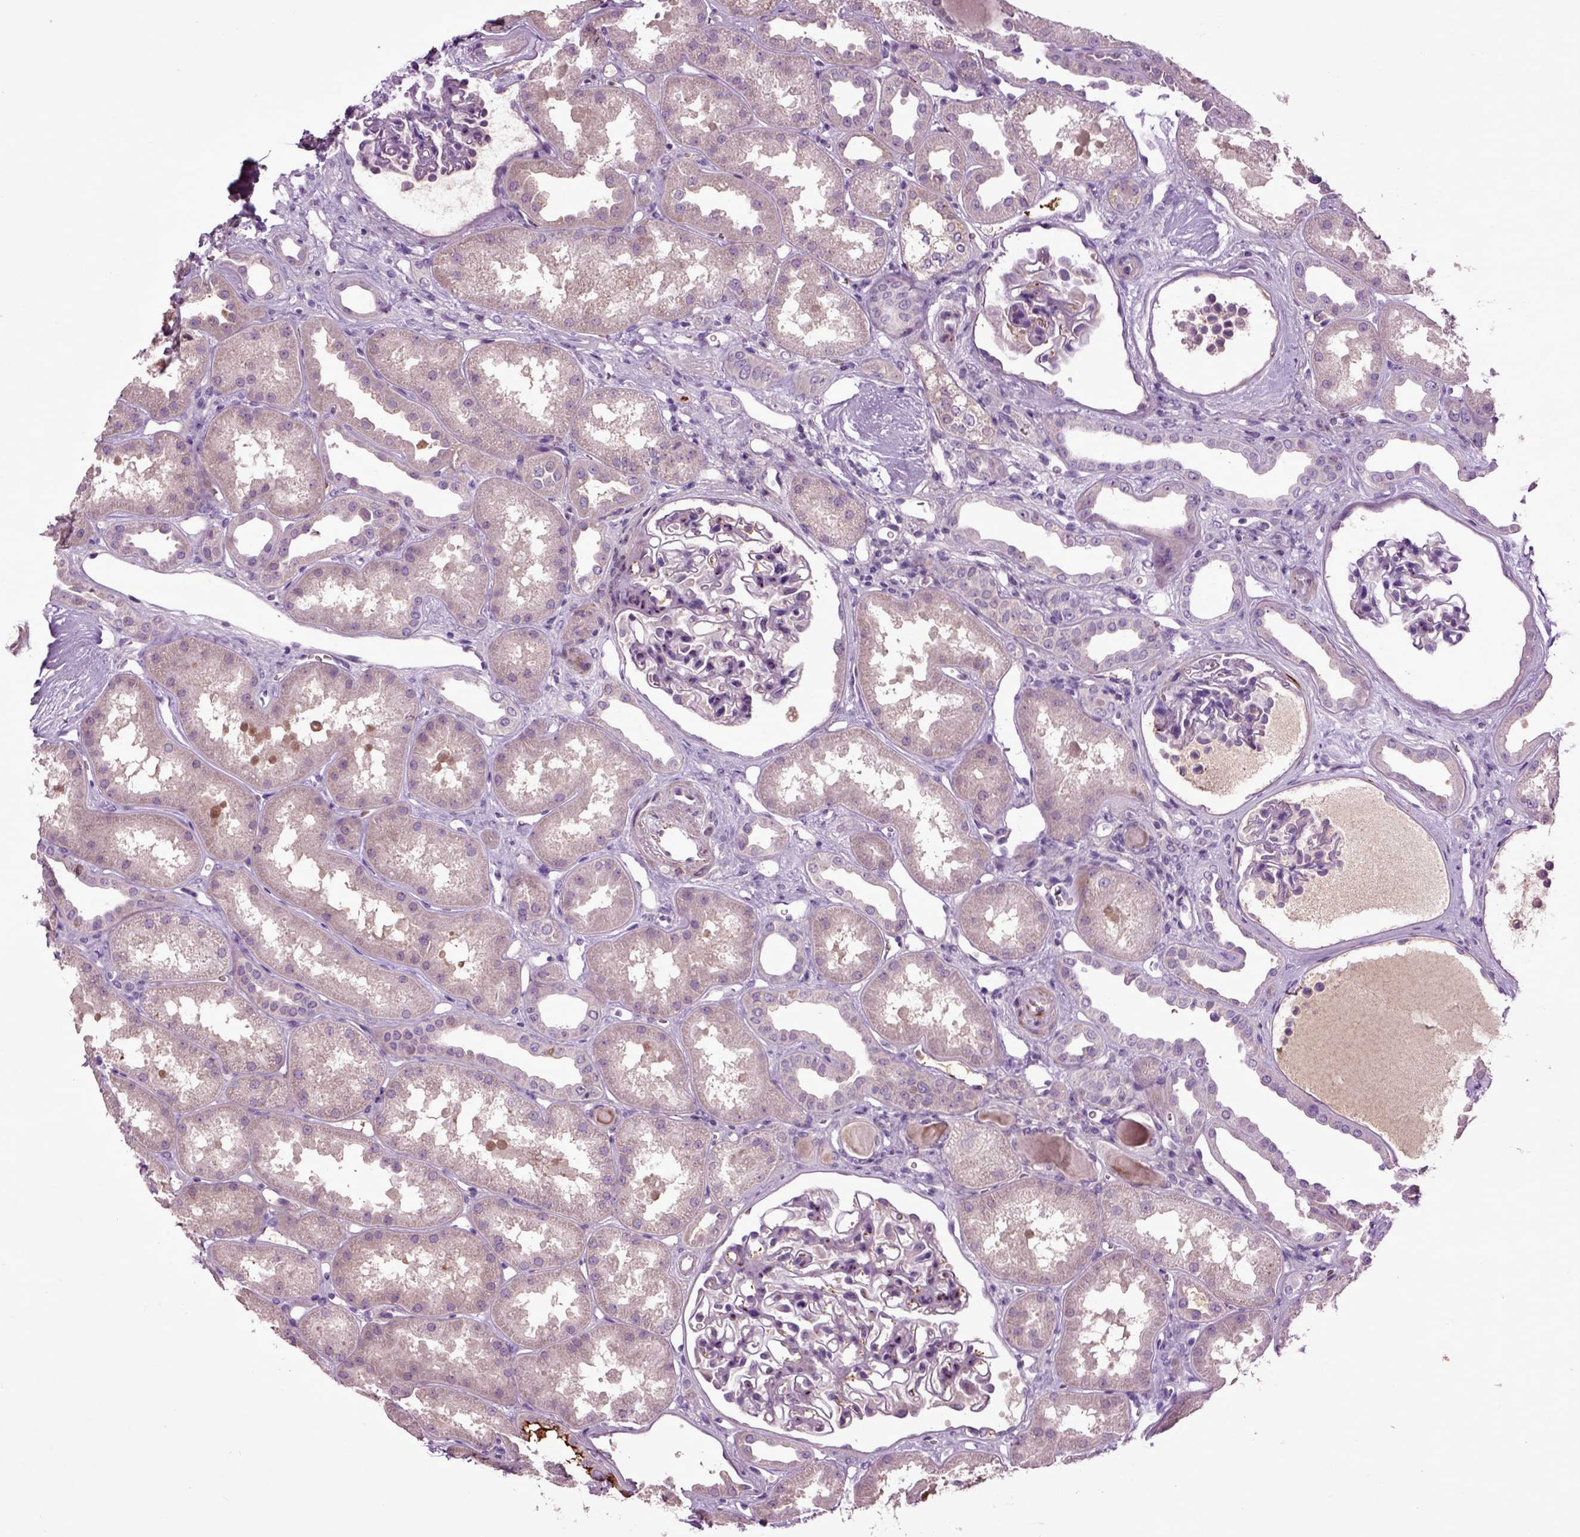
{"staining": {"intensity": "negative", "quantity": "none", "location": "none"}, "tissue": "kidney", "cell_type": "Cells in glomeruli", "image_type": "normal", "snomed": [{"axis": "morphology", "description": "Normal tissue, NOS"}, {"axis": "topography", "description": "Kidney"}], "caption": "An immunohistochemistry image of benign kidney is shown. There is no staining in cells in glomeruli of kidney. (DAB immunohistochemistry (IHC) with hematoxylin counter stain).", "gene": "SPON1", "patient": {"sex": "male", "age": 61}}